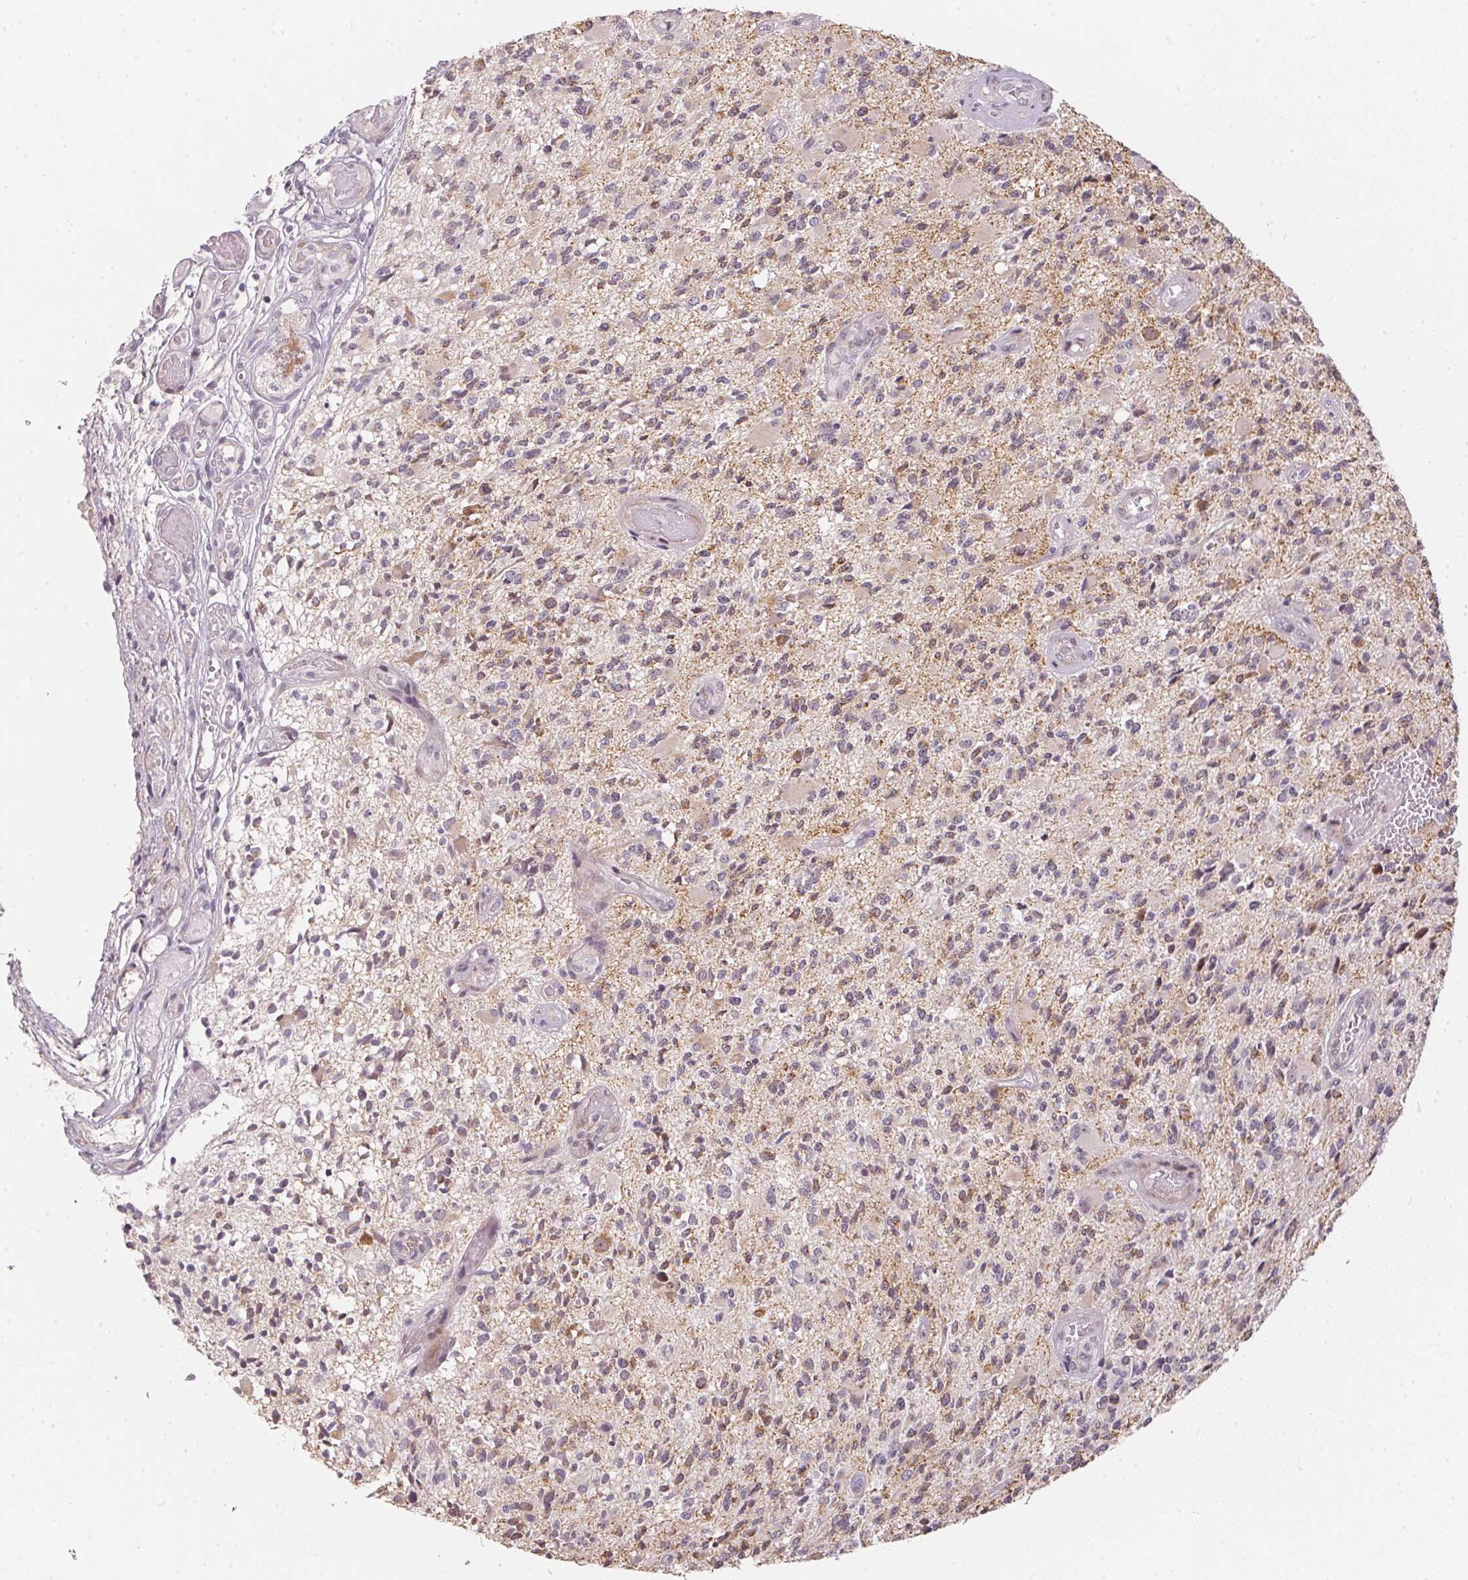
{"staining": {"intensity": "negative", "quantity": "none", "location": "none"}, "tissue": "glioma", "cell_type": "Tumor cells", "image_type": "cancer", "snomed": [{"axis": "morphology", "description": "Glioma, malignant, High grade"}, {"axis": "topography", "description": "Brain"}], "caption": "A high-resolution micrograph shows IHC staining of glioma, which shows no significant staining in tumor cells. (DAB immunohistochemistry (IHC) with hematoxylin counter stain).", "gene": "GDAP1L1", "patient": {"sex": "female", "age": 63}}